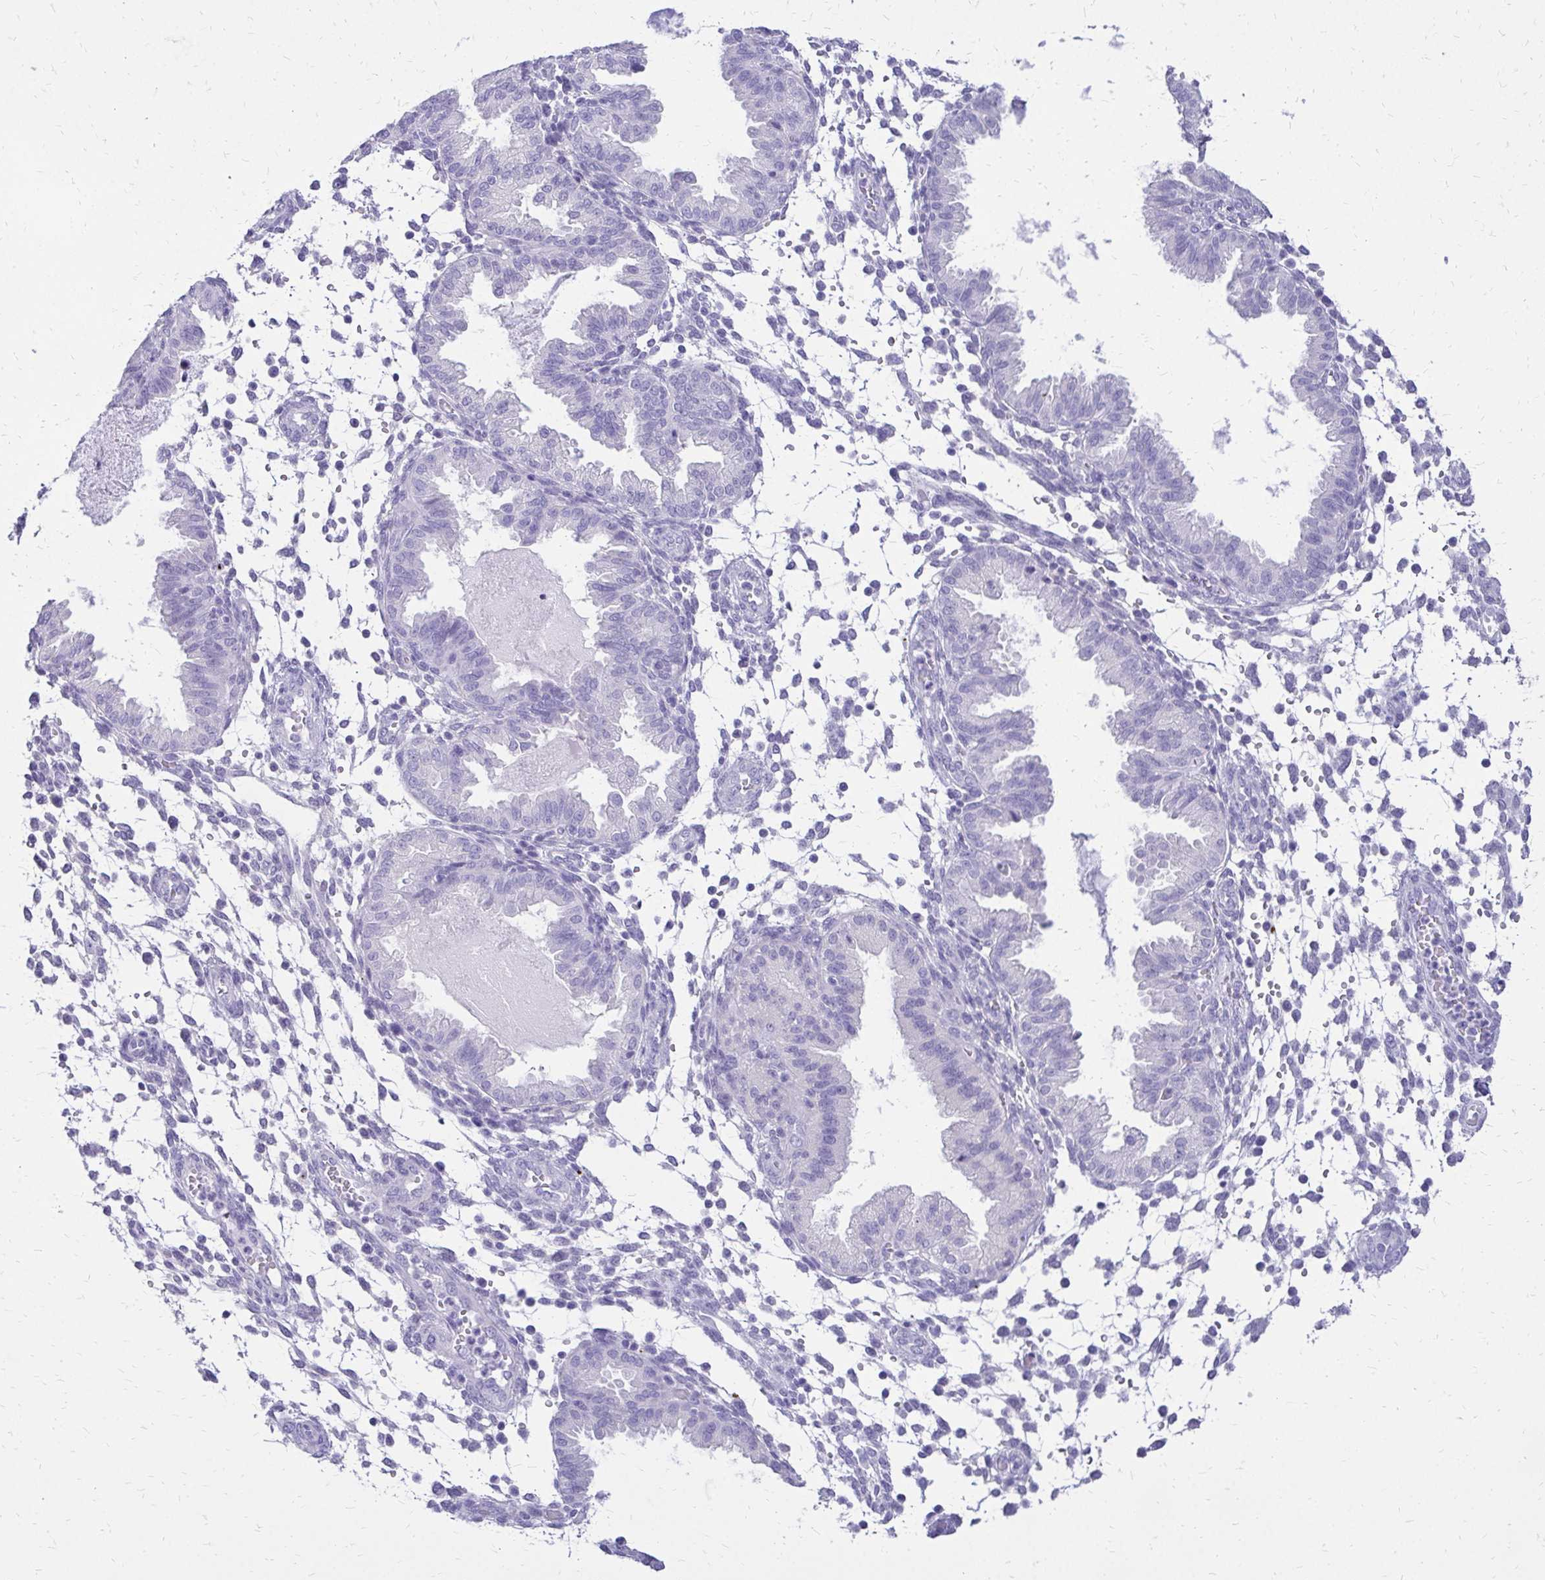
{"staining": {"intensity": "negative", "quantity": "none", "location": "none"}, "tissue": "endometrium", "cell_type": "Cells in endometrial stroma", "image_type": "normal", "snomed": [{"axis": "morphology", "description": "Normal tissue, NOS"}, {"axis": "topography", "description": "Endometrium"}], "caption": "Protein analysis of normal endometrium demonstrates no significant positivity in cells in endometrial stroma.", "gene": "SLC32A1", "patient": {"sex": "female", "age": 33}}